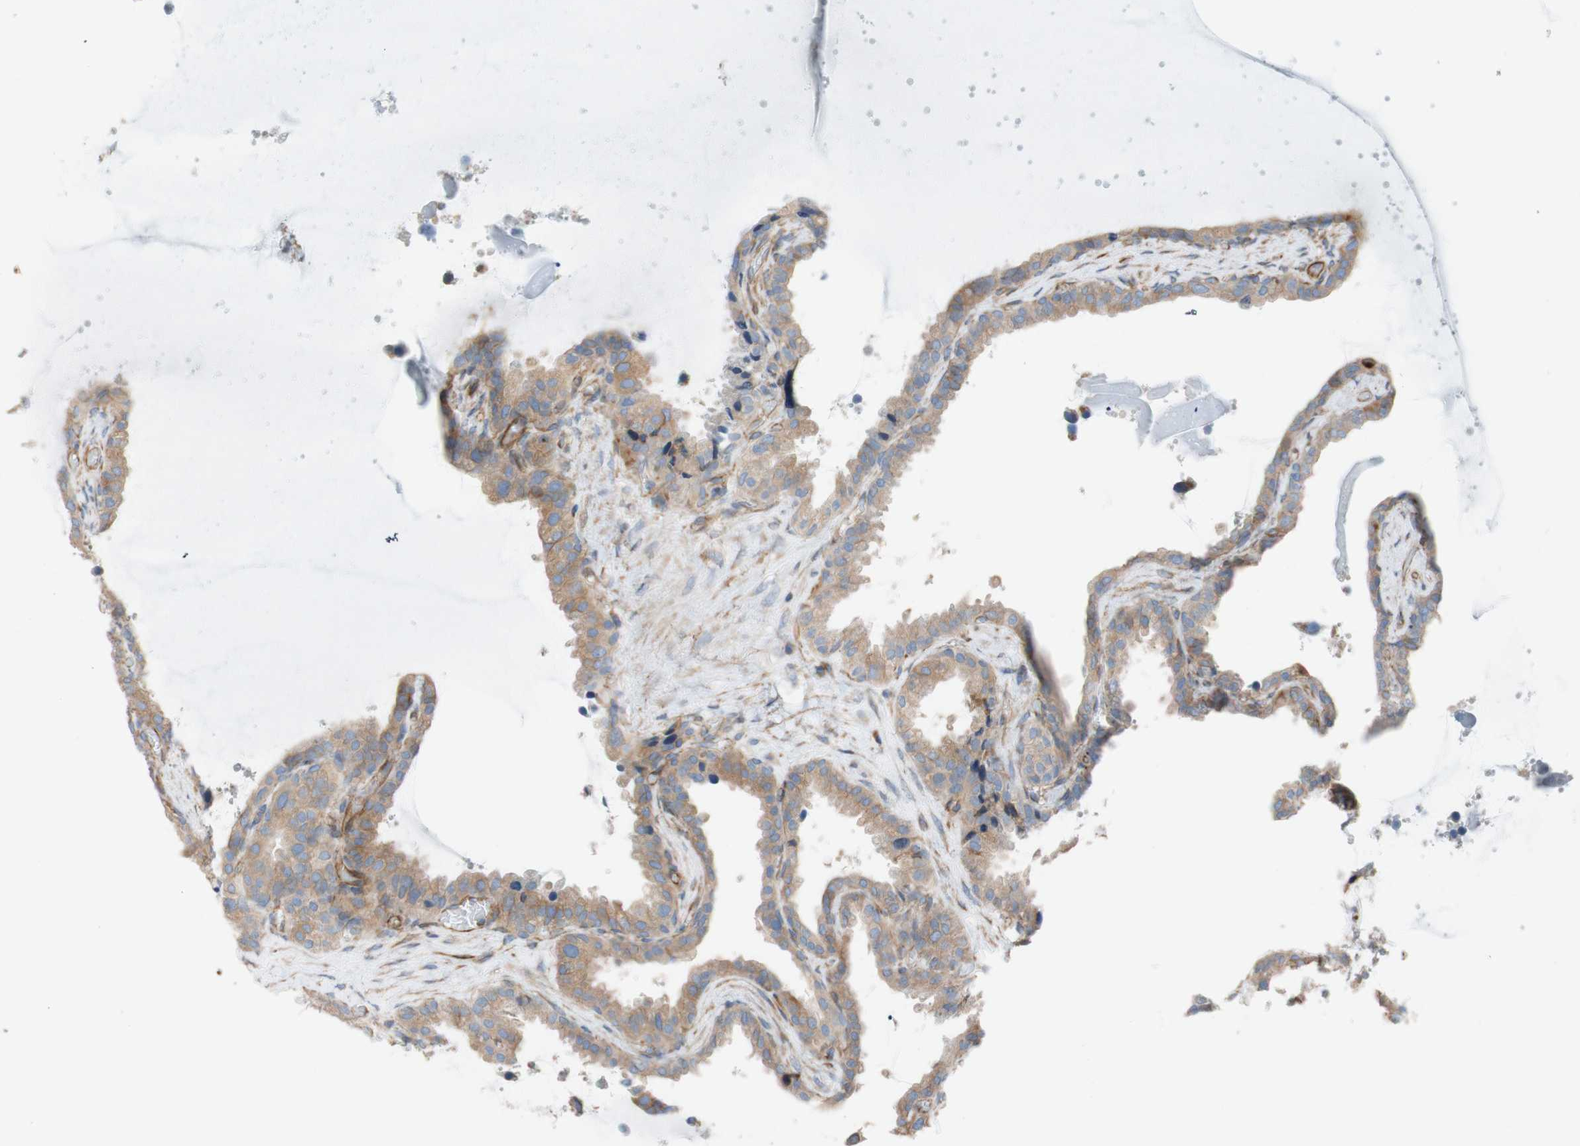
{"staining": {"intensity": "moderate", "quantity": ">75%", "location": "cytoplasmic/membranous"}, "tissue": "seminal vesicle", "cell_type": "Glandular cells", "image_type": "normal", "snomed": [{"axis": "morphology", "description": "Normal tissue, NOS"}, {"axis": "topography", "description": "Seminal veicle"}], "caption": "The photomicrograph displays staining of normal seminal vesicle, revealing moderate cytoplasmic/membranous protein expression (brown color) within glandular cells.", "gene": "C1orf43", "patient": {"sex": "male", "age": 46}}